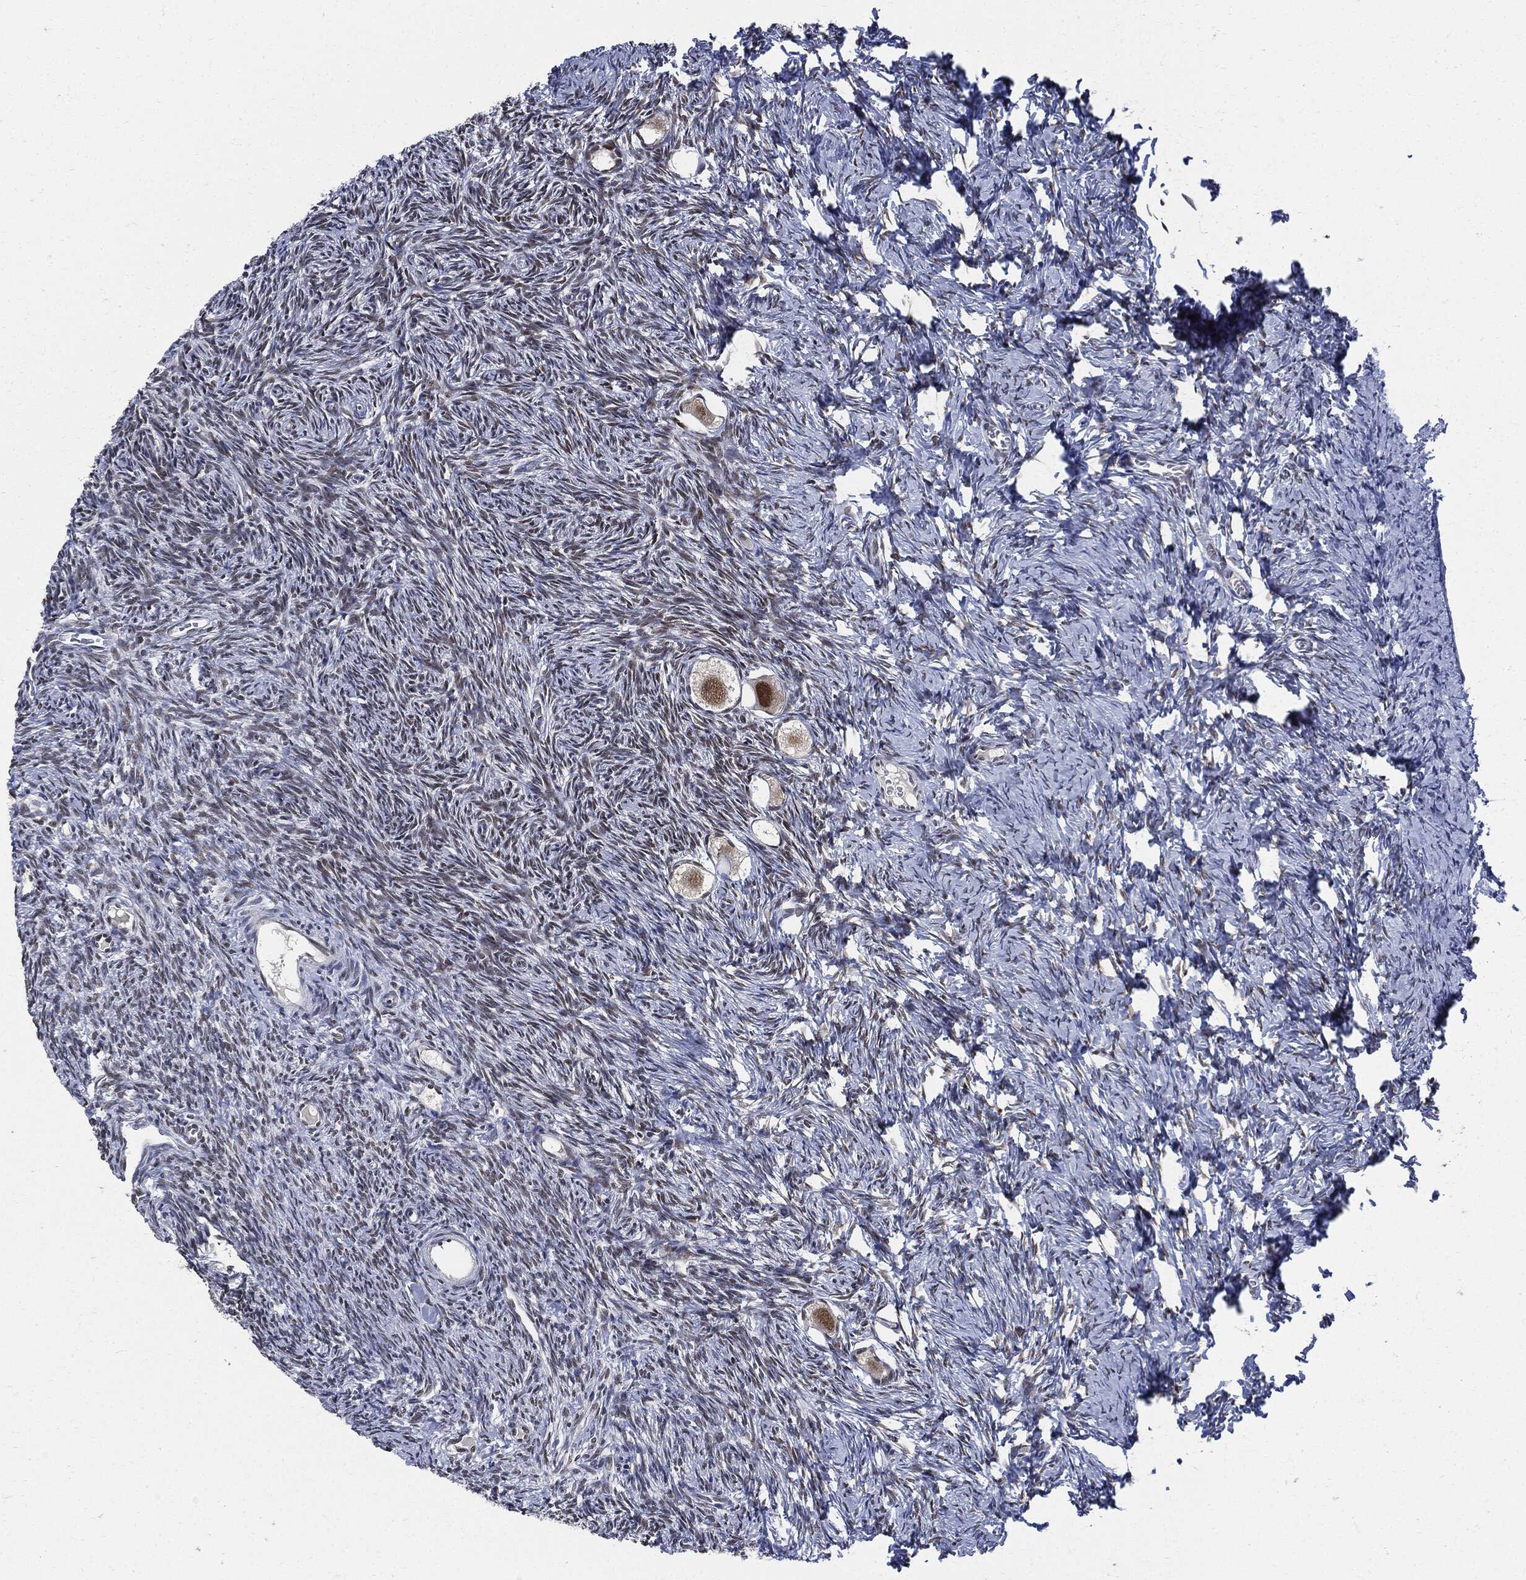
{"staining": {"intensity": "strong", "quantity": "<25%", "location": "nuclear"}, "tissue": "ovary", "cell_type": "Follicle cells", "image_type": "normal", "snomed": [{"axis": "morphology", "description": "Normal tissue, NOS"}, {"axis": "topography", "description": "Ovary"}], "caption": "Immunohistochemical staining of unremarkable human ovary demonstrates medium levels of strong nuclear expression in approximately <25% of follicle cells. The staining was performed using DAB (3,3'-diaminobenzidine) to visualize the protein expression in brown, while the nuclei were stained in blue with hematoxylin (Magnification: 20x).", "gene": "PCNA", "patient": {"sex": "female", "age": 27}}